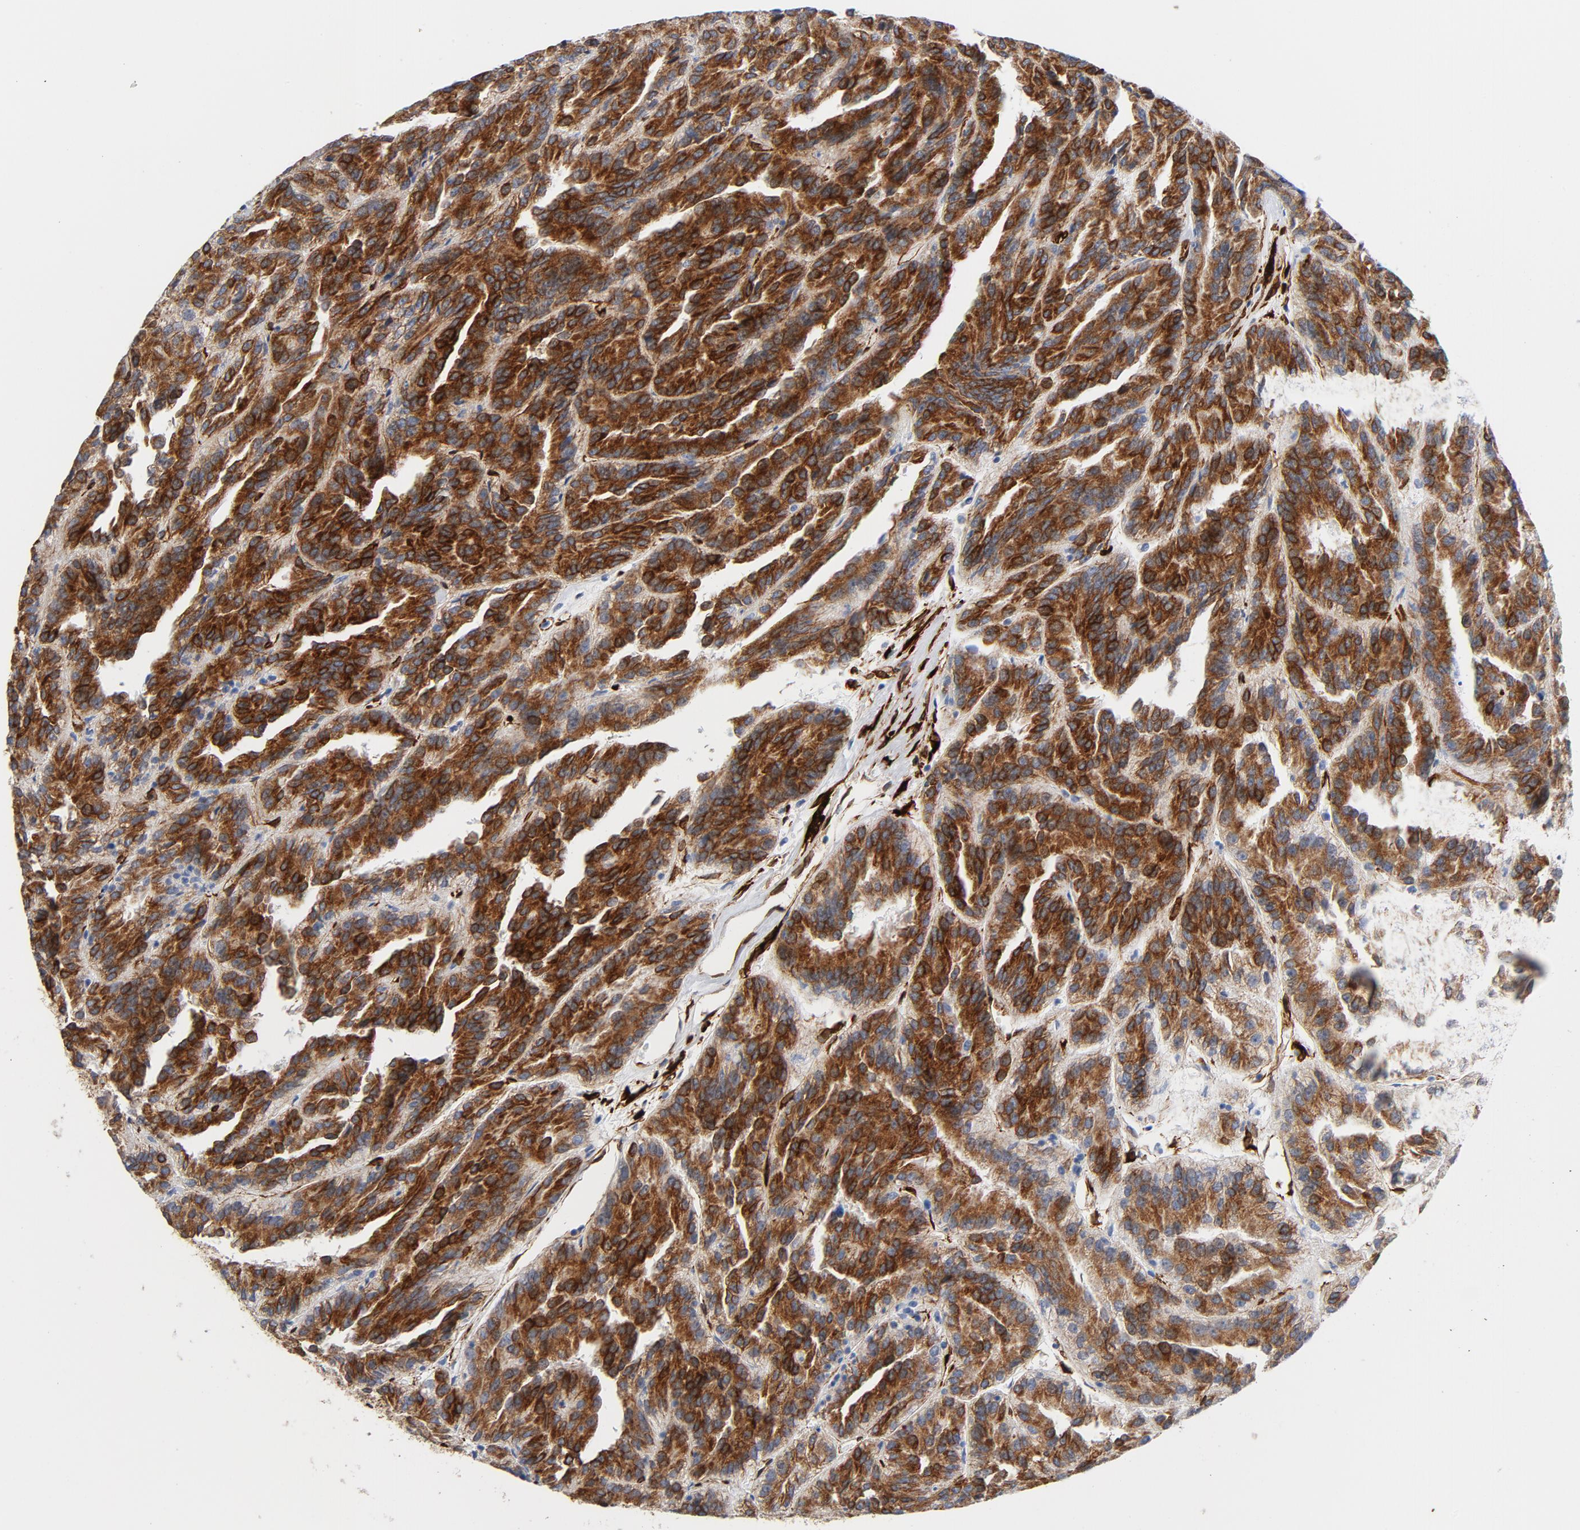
{"staining": {"intensity": "strong", "quantity": ">75%", "location": "cytoplasmic/membranous"}, "tissue": "renal cancer", "cell_type": "Tumor cells", "image_type": "cancer", "snomed": [{"axis": "morphology", "description": "Adenocarcinoma, NOS"}, {"axis": "topography", "description": "Kidney"}], "caption": "Renal adenocarcinoma stained for a protein exhibits strong cytoplasmic/membranous positivity in tumor cells.", "gene": "SERPINH1", "patient": {"sex": "male", "age": 46}}